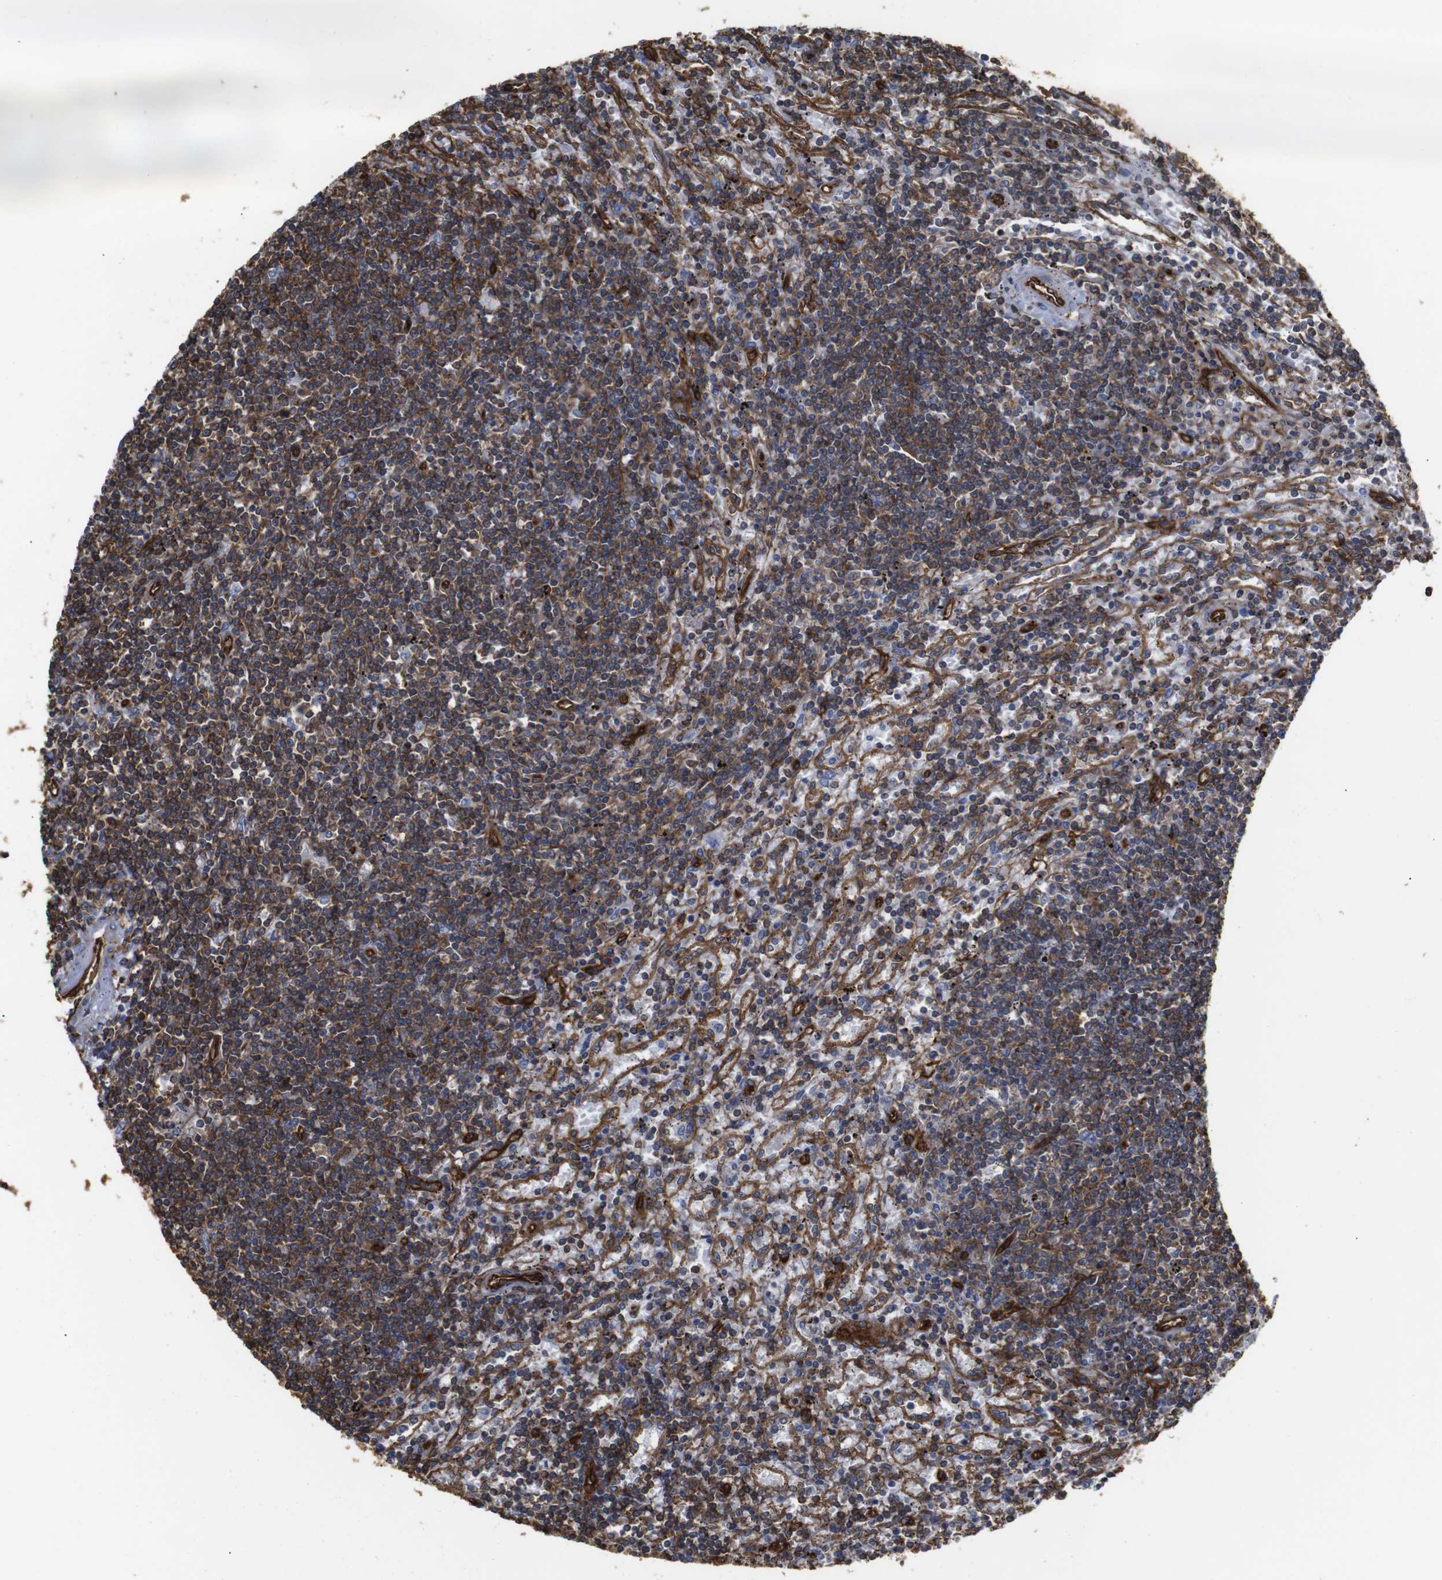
{"staining": {"intensity": "moderate", "quantity": "25%-75%", "location": "cytoplasmic/membranous"}, "tissue": "lymphoma", "cell_type": "Tumor cells", "image_type": "cancer", "snomed": [{"axis": "morphology", "description": "Malignant lymphoma, non-Hodgkin's type, Low grade"}, {"axis": "topography", "description": "Spleen"}], "caption": "This is a photomicrograph of immunohistochemistry (IHC) staining of malignant lymphoma, non-Hodgkin's type (low-grade), which shows moderate staining in the cytoplasmic/membranous of tumor cells.", "gene": "SPTBN1", "patient": {"sex": "male", "age": 76}}